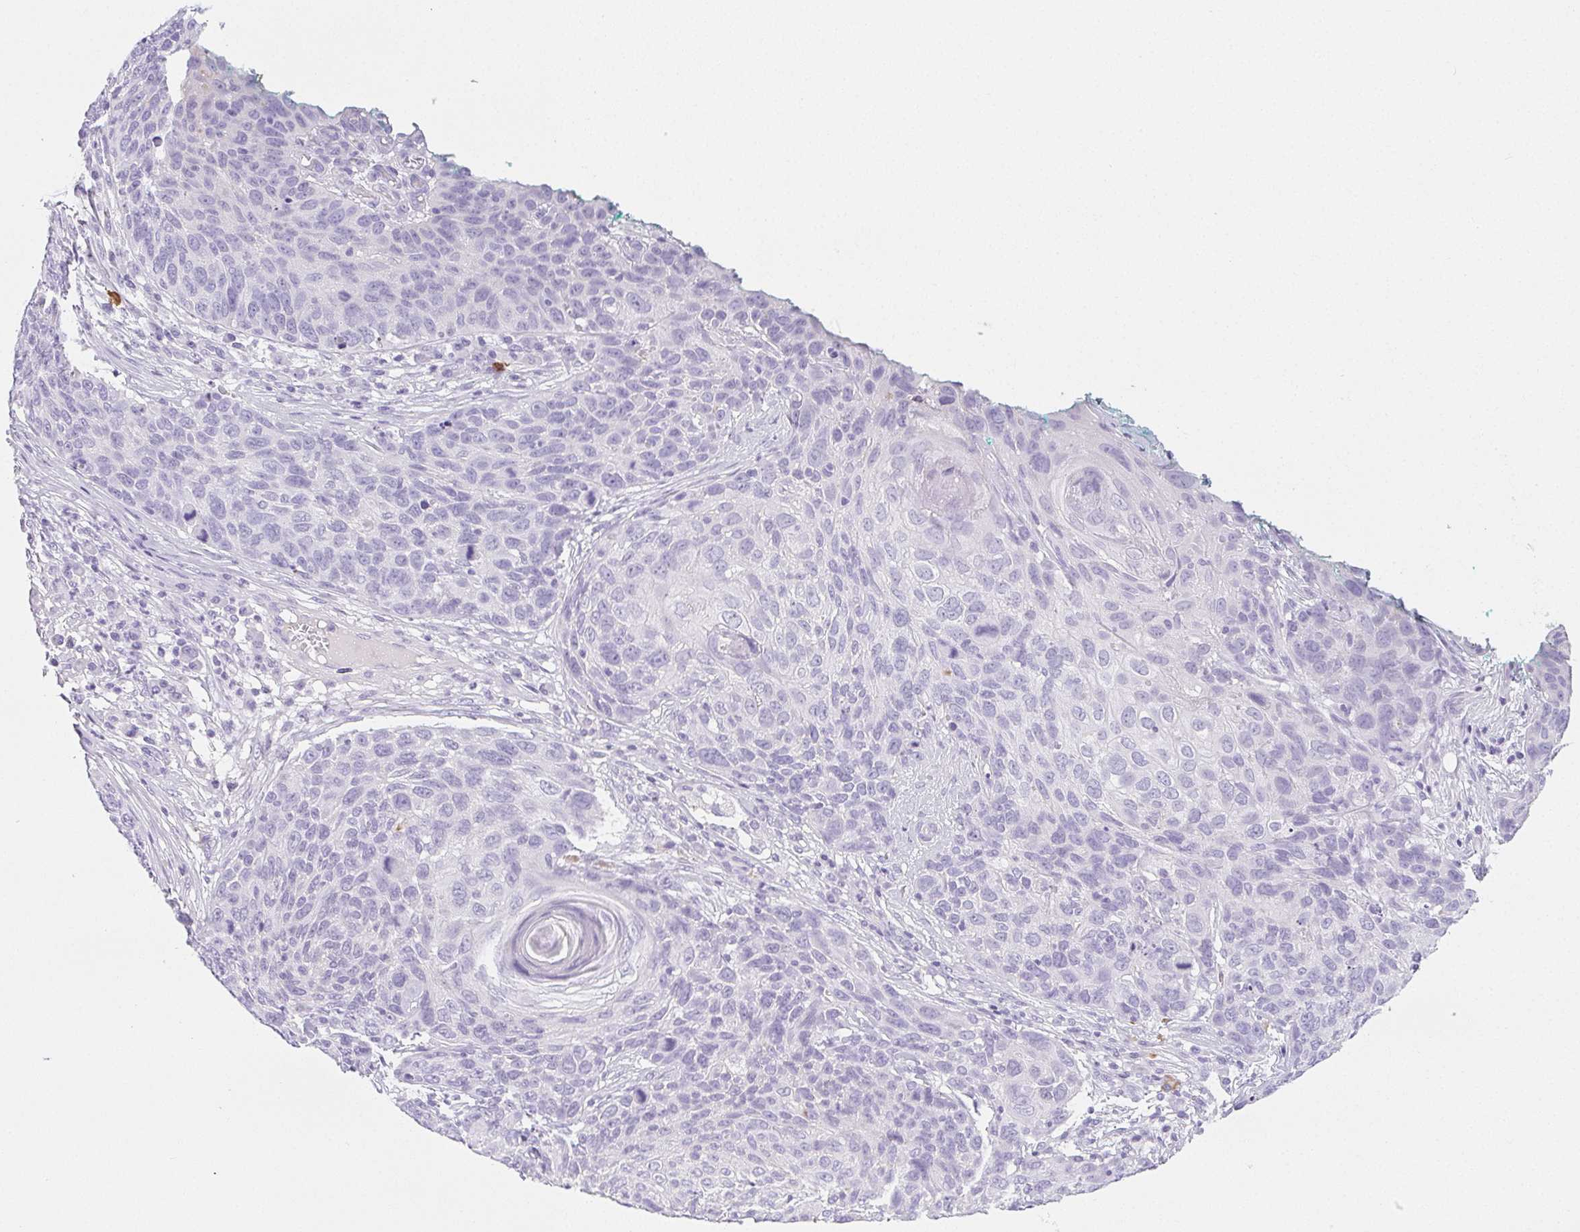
{"staining": {"intensity": "negative", "quantity": "none", "location": "none"}, "tissue": "skin cancer", "cell_type": "Tumor cells", "image_type": "cancer", "snomed": [{"axis": "morphology", "description": "Squamous cell carcinoma, NOS"}, {"axis": "topography", "description": "Skin"}], "caption": "IHC image of neoplastic tissue: skin squamous cell carcinoma stained with DAB (3,3'-diaminobenzidine) shows no significant protein staining in tumor cells.", "gene": "VTN", "patient": {"sex": "male", "age": 92}}